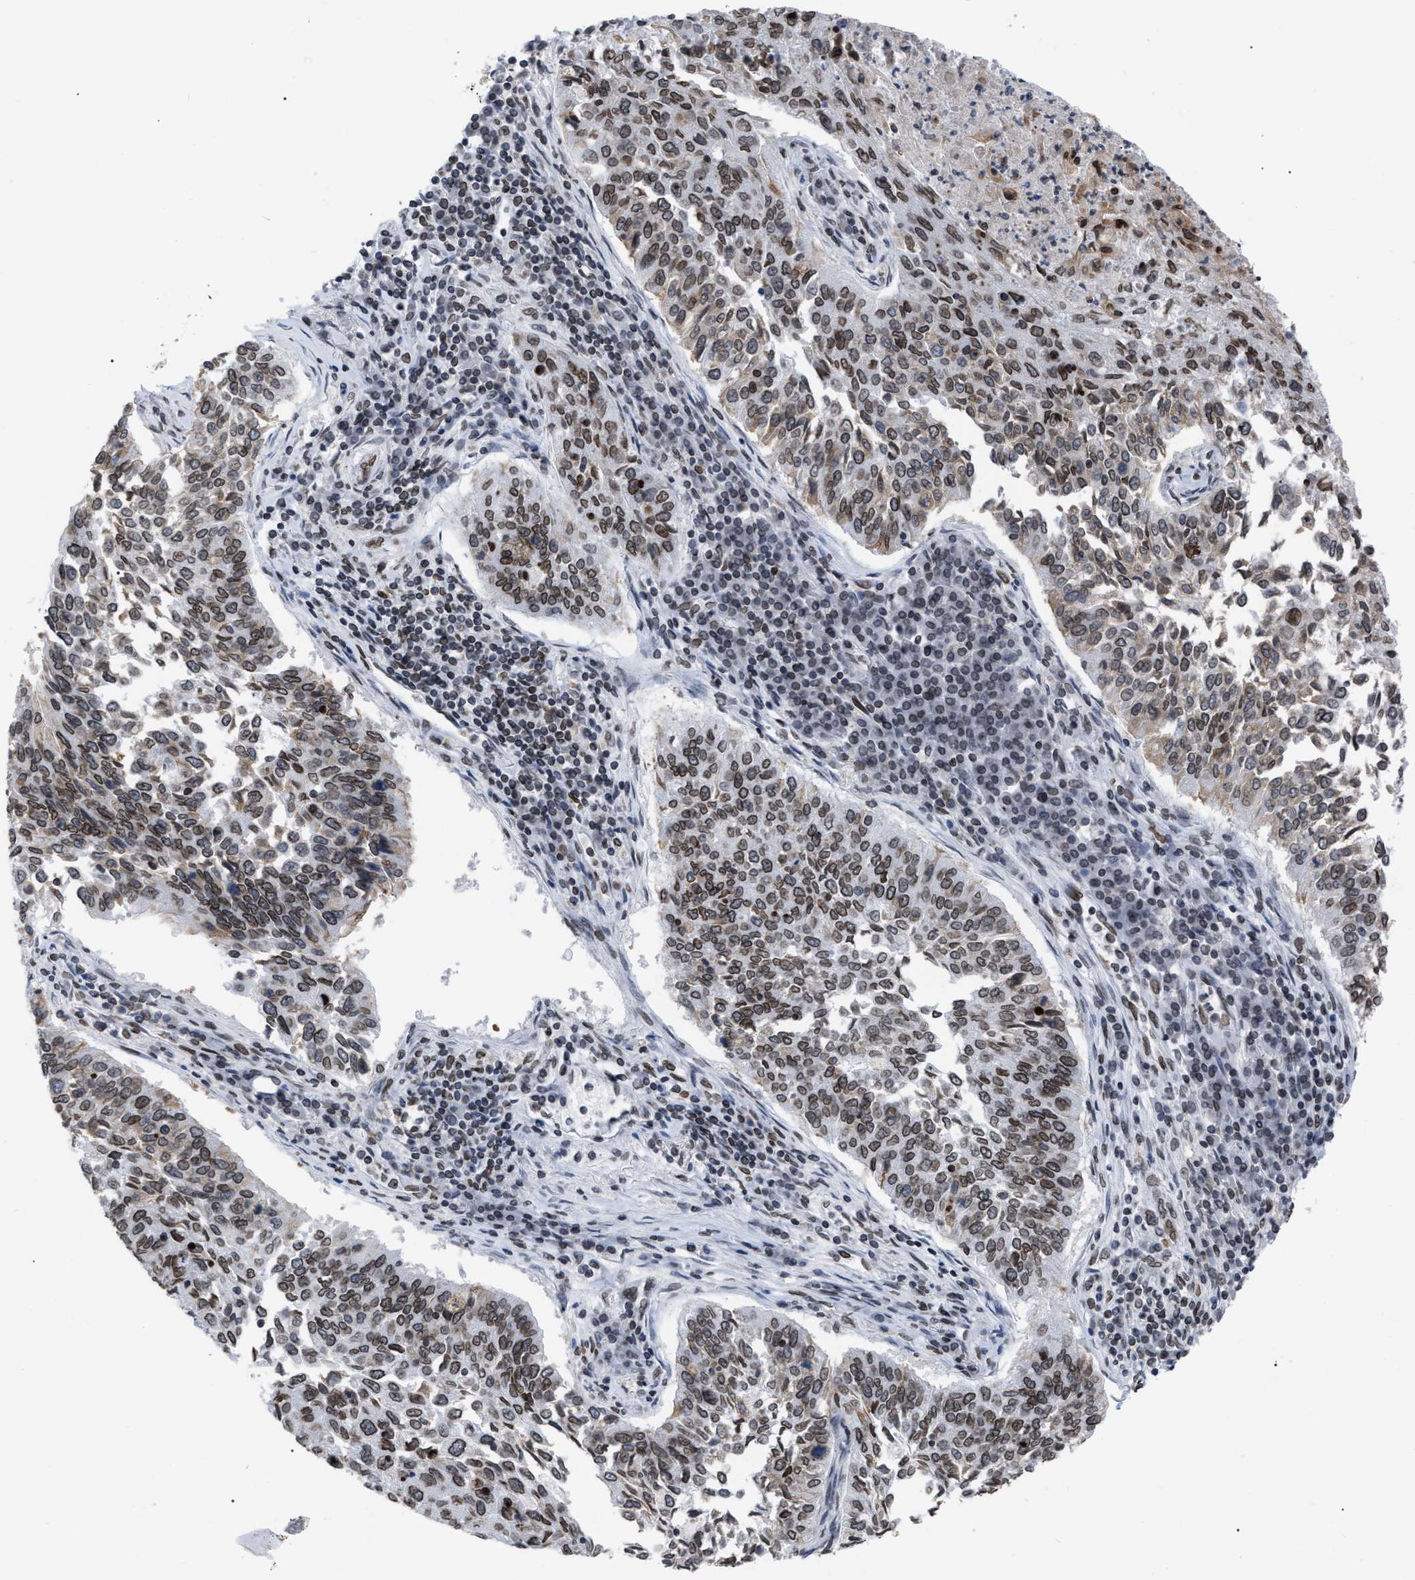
{"staining": {"intensity": "moderate", "quantity": ">75%", "location": "cytoplasmic/membranous,nuclear"}, "tissue": "lung cancer", "cell_type": "Tumor cells", "image_type": "cancer", "snomed": [{"axis": "morphology", "description": "Normal tissue, NOS"}, {"axis": "morphology", "description": "Squamous cell carcinoma, NOS"}, {"axis": "topography", "description": "Cartilage tissue"}, {"axis": "topography", "description": "Bronchus"}, {"axis": "topography", "description": "Lung"}], "caption": "A brown stain highlights moderate cytoplasmic/membranous and nuclear expression of a protein in human lung squamous cell carcinoma tumor cells.", "gene": "TPR", "patient": {"sex": "female", "age": 49}}